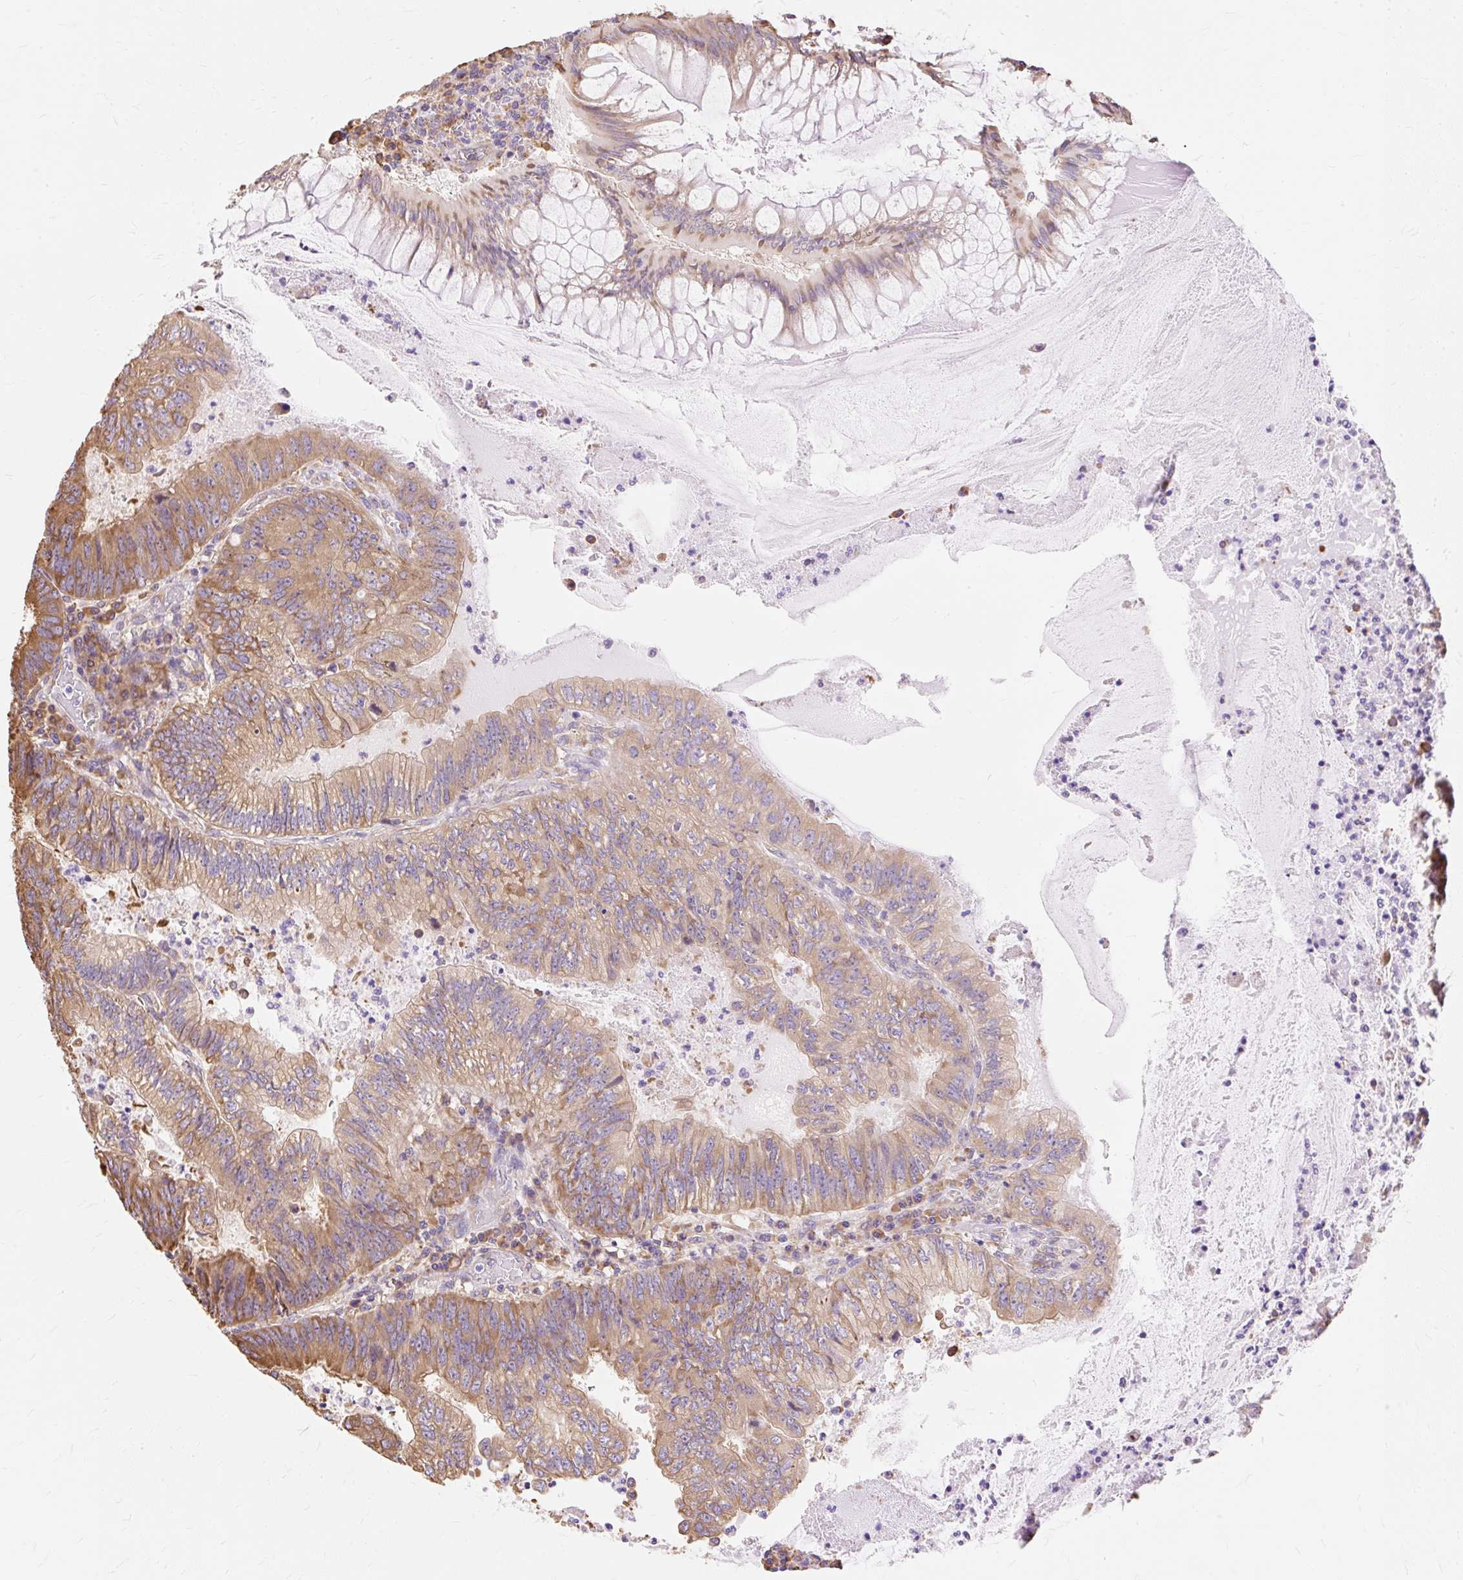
{"staining": {"intensity": "moderate", "quantity": ">75%", "location": "cytoplasmic/membranous"}, "tissue": "colorectal cancer", "cell_type": "Tumor cells", "image_type": "cancer", "snomed": [{"axis": "morphology", "description": "Adenocarcinoma, NOS"}, {"axis": "topography", "description": "Colon"}], "caption": "The histopathology image shows immunohistochemical staining of colorectal adenocarcinoma. There is moderate cytoplasmic/membranous staining is identified in approximately >75% of tumor cells.", "gene": "RPS17", "patient": {"sex": "male", "age": 67}}